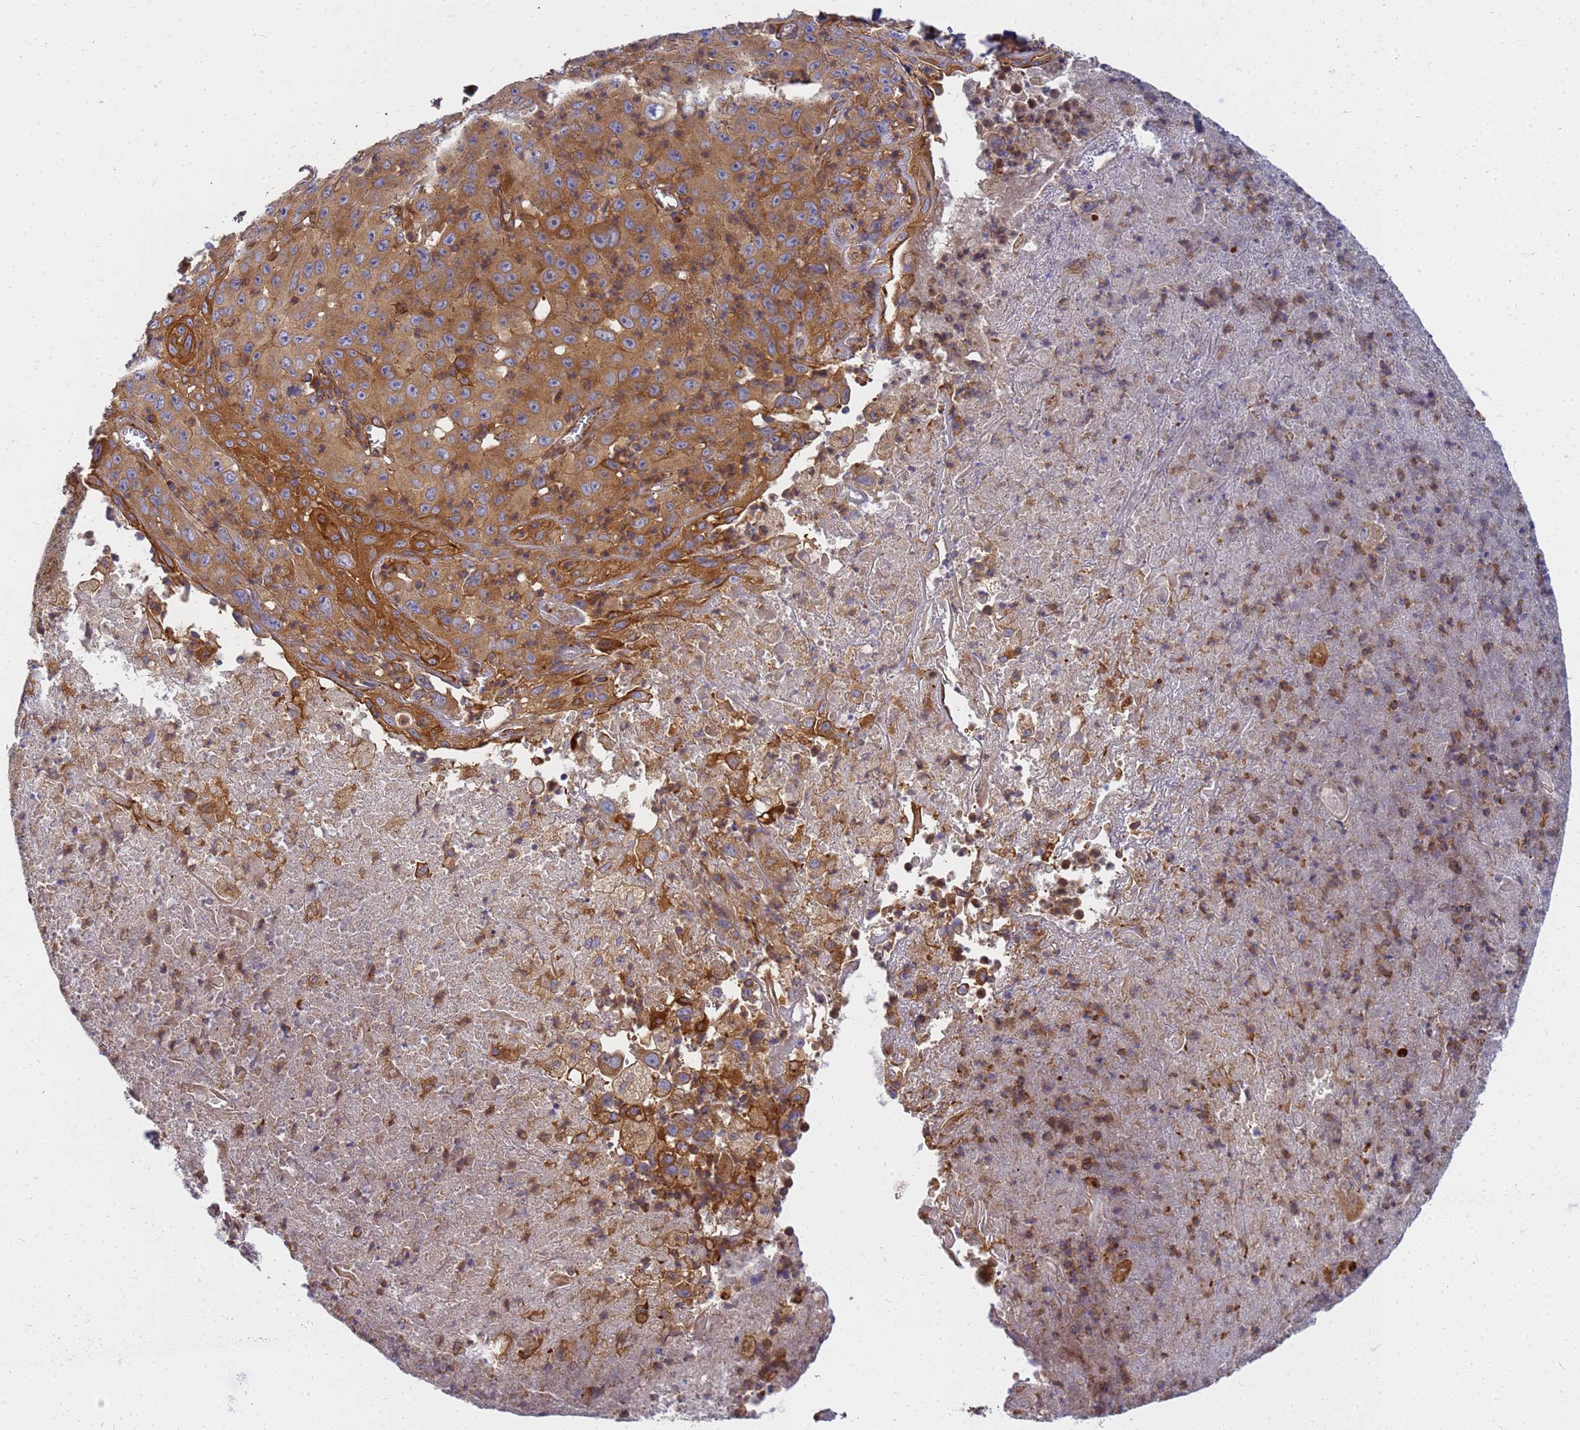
{"staining": {"intensity": "strong", "quantity": "25%-75%", "location": "cytoplasmic/membranous"}, "tissue": "melanoma", "cell_type": "Tumor cells", "image_type": "cancer", "snomed": [{"axis": "morphology", "description": "Malignant melanoma, Metastatic site"}, {"axis": "topography", "description": "Brain"}], "caption": "Protein staining of melanoma tissue reveals strong cytoplasmic/membranous positivity in approximately 25%-75% of tumor cells. (DAB (3,3'-diaminobenzidine) IHC with brightfield microscopy, high magnification).", "gene": "C2CD5", "patient": {"sex": "female", "age": 53}}